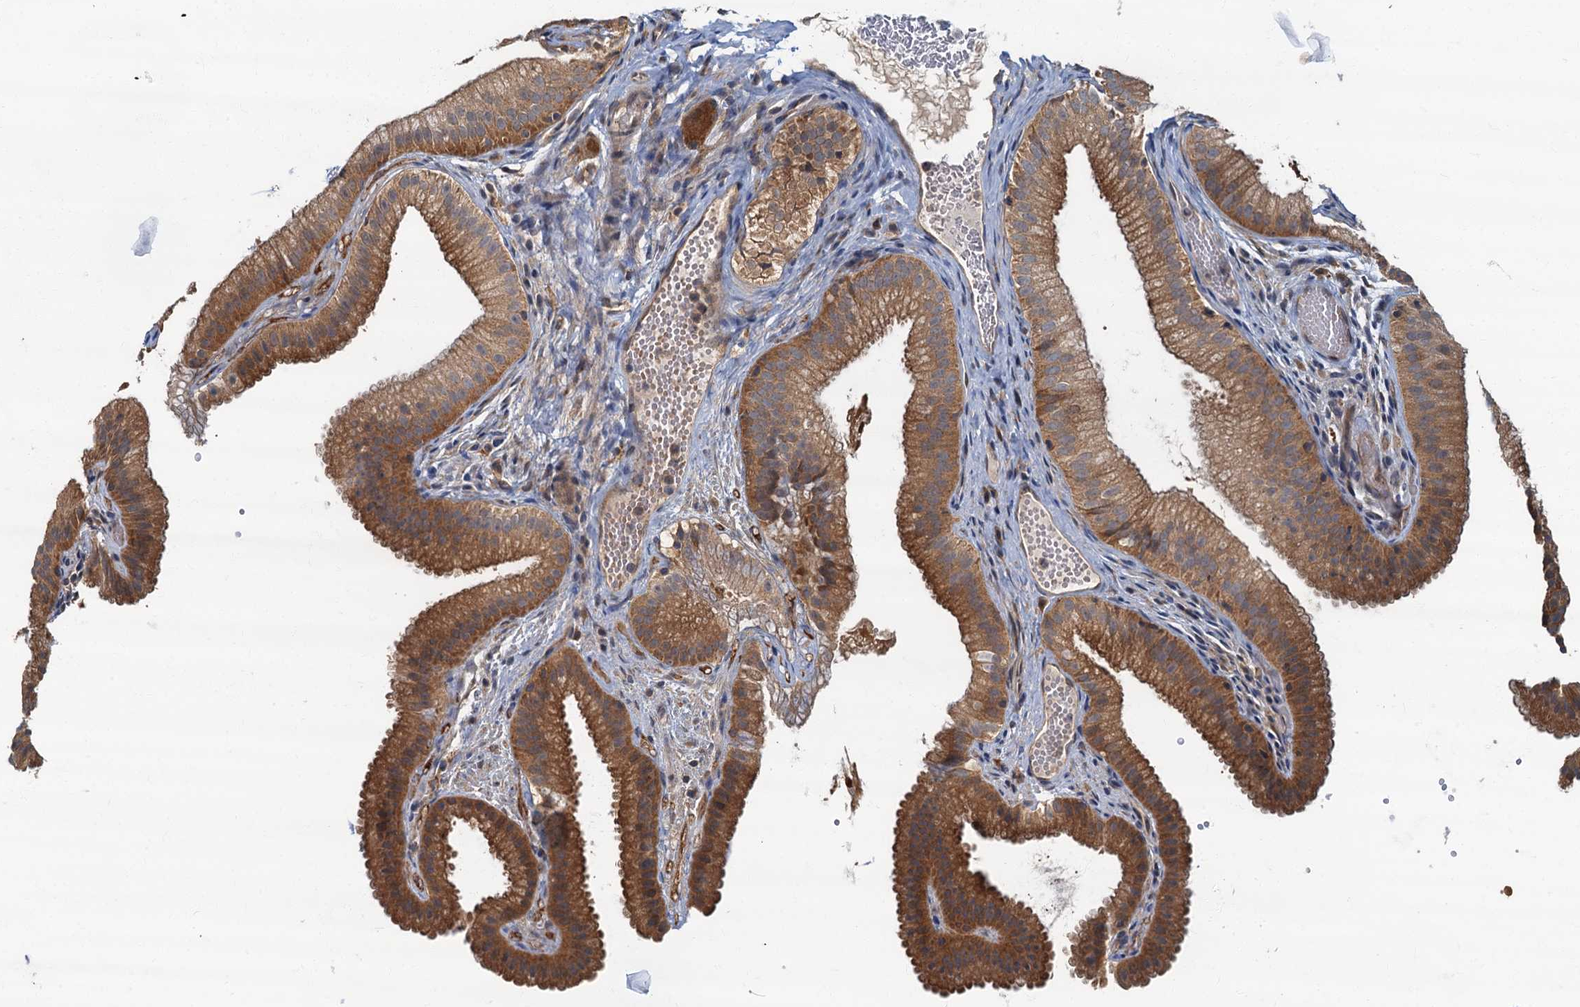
{"staining": {"intensity": "moderate", "quantity": ">75%", "location": "cytoplasmic/membranous"}, "tissue": "gallbladder", "cell_type": "Glandular cells", "image_type": "normal", "snomed": [{"axis": "morphology", "description": "Normal tissue, NOS"}, {"axis": "topography", "description": "Gallbladder"}], "caption": "Immunohistochemical staining of normal gallbladder displays >75% levels of moderate cytoplasmic/membranous protein staining in about >75% of glandular cells. Immunohistochemistry (ihc) stains the protein in brown and the nuclei are stained blue.", "gene": "TBCK", "patient": {"sex": "female", "age": 30}}